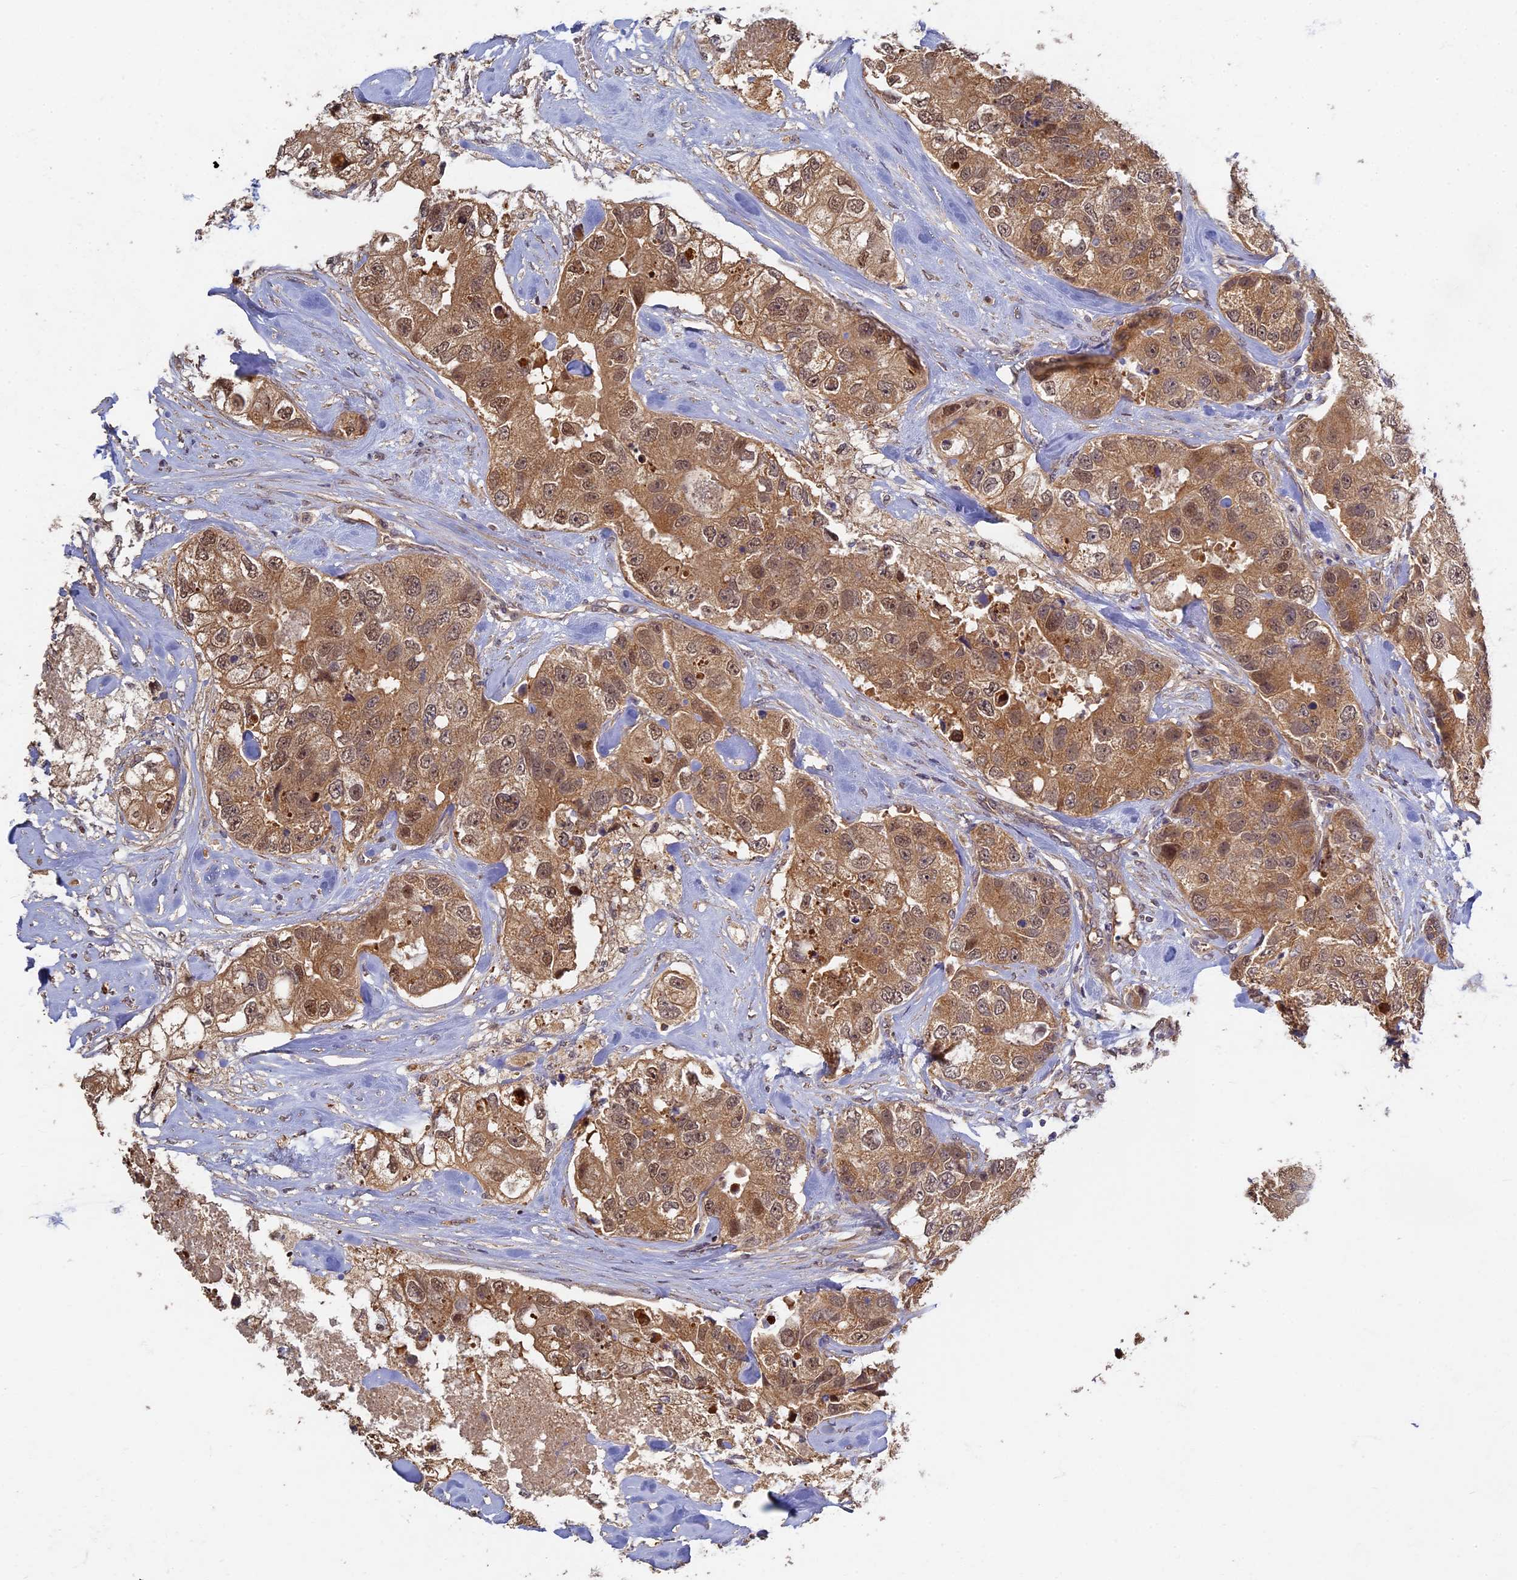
{"staining": {"intensity": "moderate", "quantity": ">75%", "location": "cytoplasmic/membranous,nuclear"}, "tissue": "breast cancer", "cell_type": "Tumor cells", "image_type": "cancer", "snomed": [{"axis": "morphology", "description": "Duct carcinoma"}, {"axis": "topography", "description": "Breast"}], "caption": "Immunohistochemistry of breast cancer reveals medium levels of moderate cytoplasmic/membranous and nuclear staining in approximately >75% of tumor cells.", "gene": "RSPH3", "patient": {"sex": "female", "age": 62}}